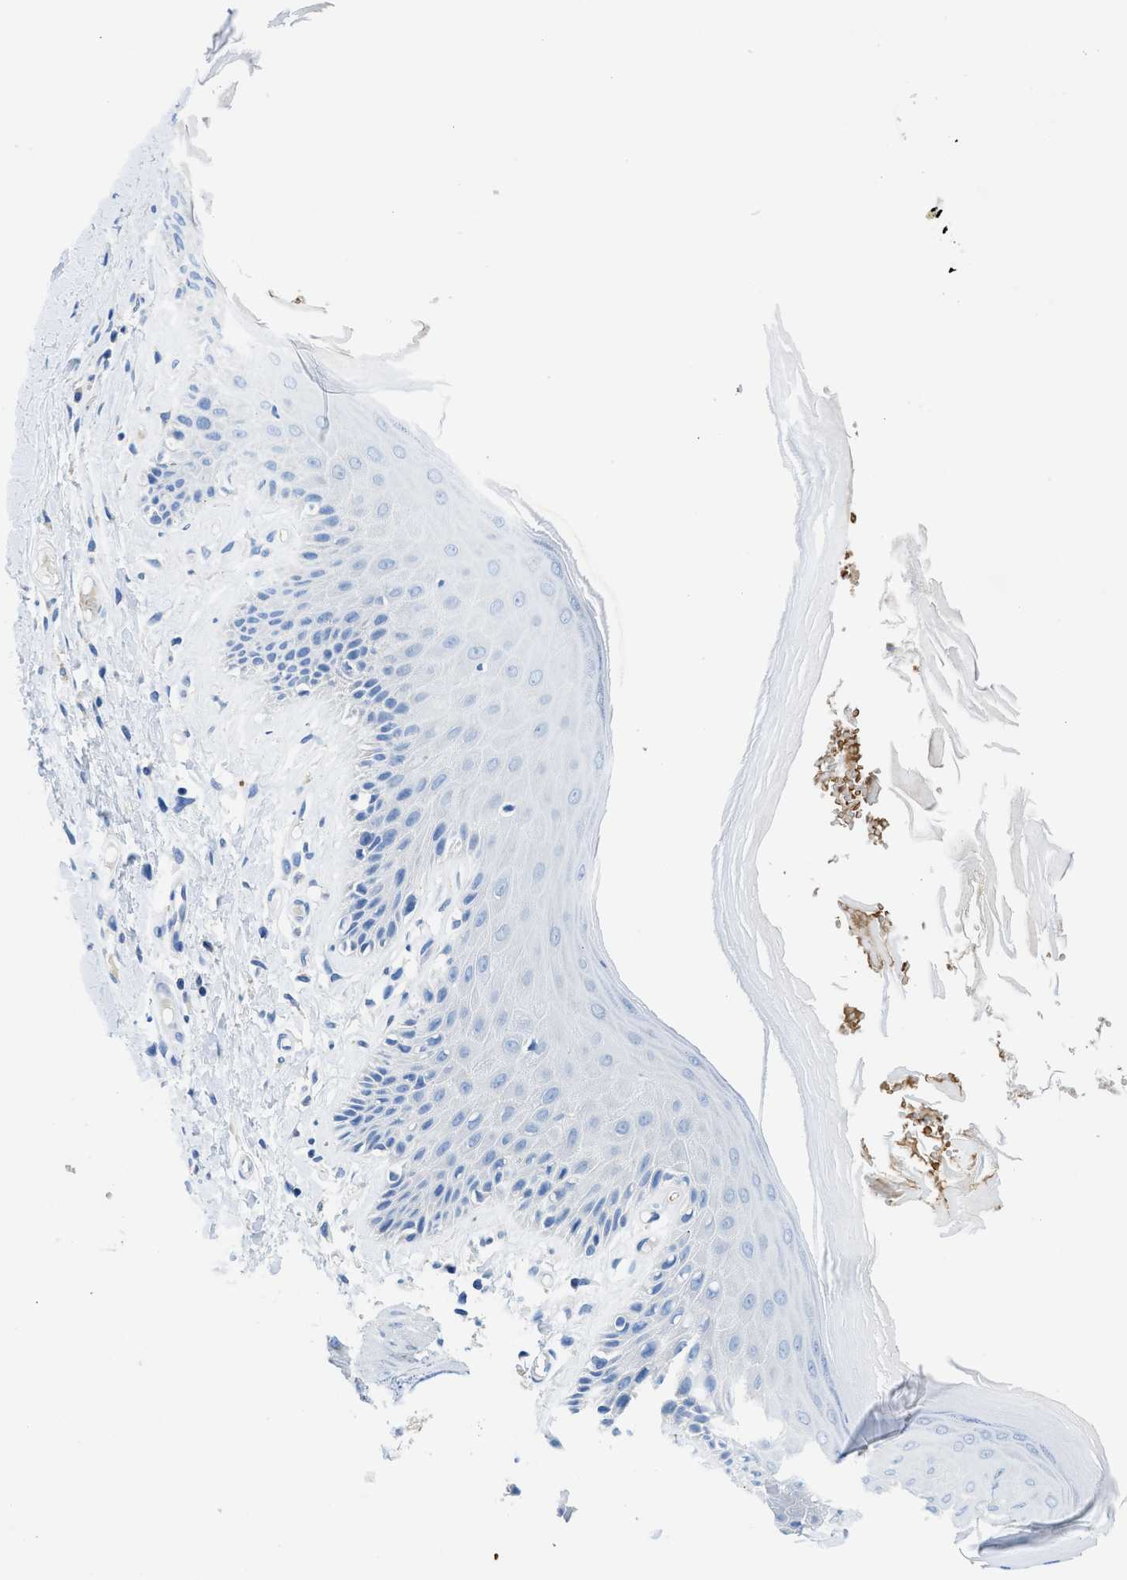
{"staining": {"intensity": "negative", "quantity": "none", "location": "none"}, "tissue": "skin", "cell_type": "Epidermal cells", "image_type": "normal", "snomed": [{"axis": "morphology", "description": "Normal tissue, NOS"}, {"axis": "topography", "description": "Vulva"}], "caption": "Immunohistochemistry (IHC) of normal skin reveals no staining in epidermal cells.", "gene": "NEB", "patient": {"sex": "female", "age": 73}}